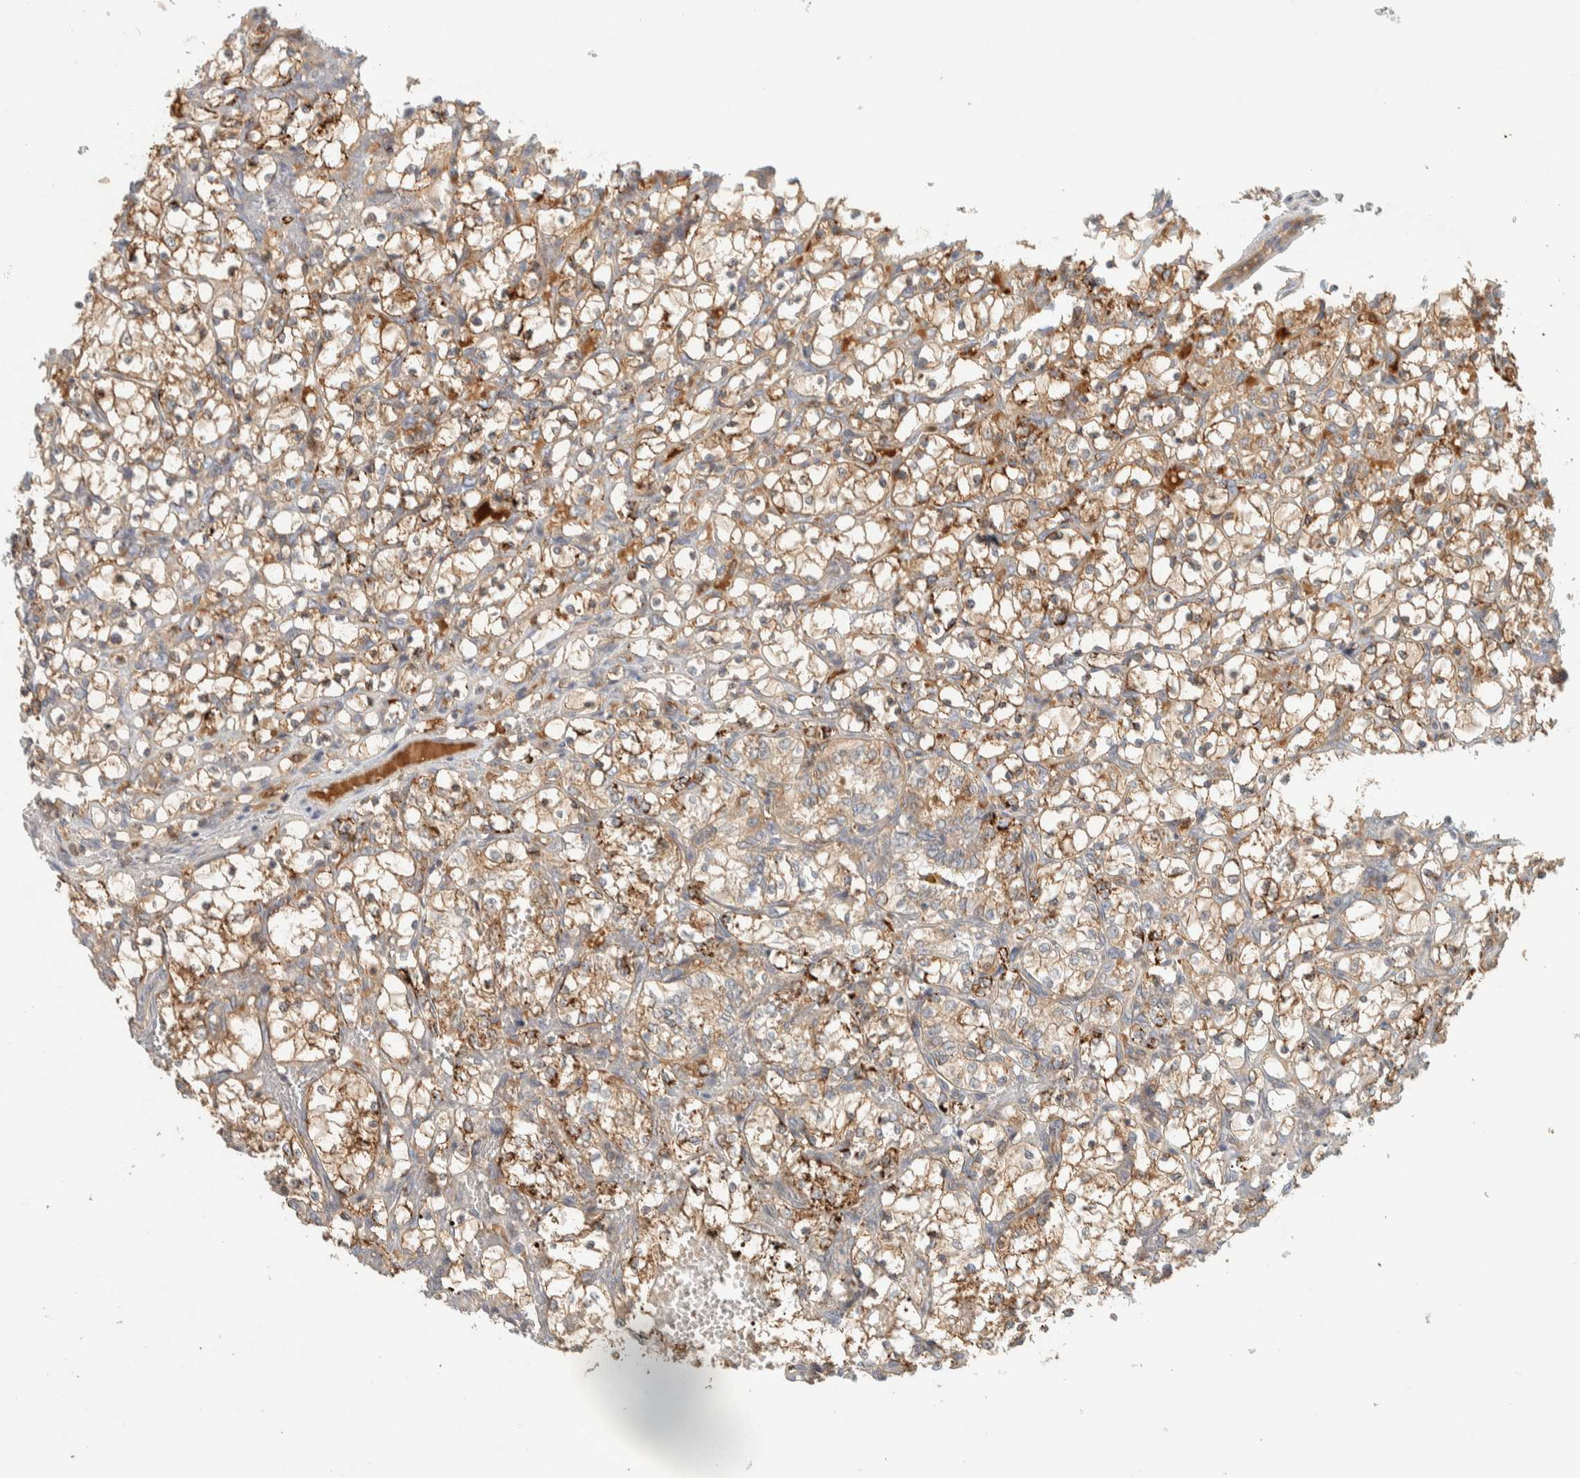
{"staining": {"intensity": "moderate", "quantity": ">75%", "location": "cytoplasmic/membranous"}, "tissue": "renal cancer", "cell_type": "Tumor cells", "image_type": "cancer", "snomed": [{"axis": "morphology", "description": "Adenocarcinoma, NOS"}, {"axis": "topography", "description": "Kidney"}], "caption": "Renal cancer (adenocarcinoma) stained with a brown dye exhibits moderate cytoplasmic/membranous positive staining in approximately >75% of tumor cells.", "gene": "FAM167A", "patient": {"sex": "female", "age": 69}}